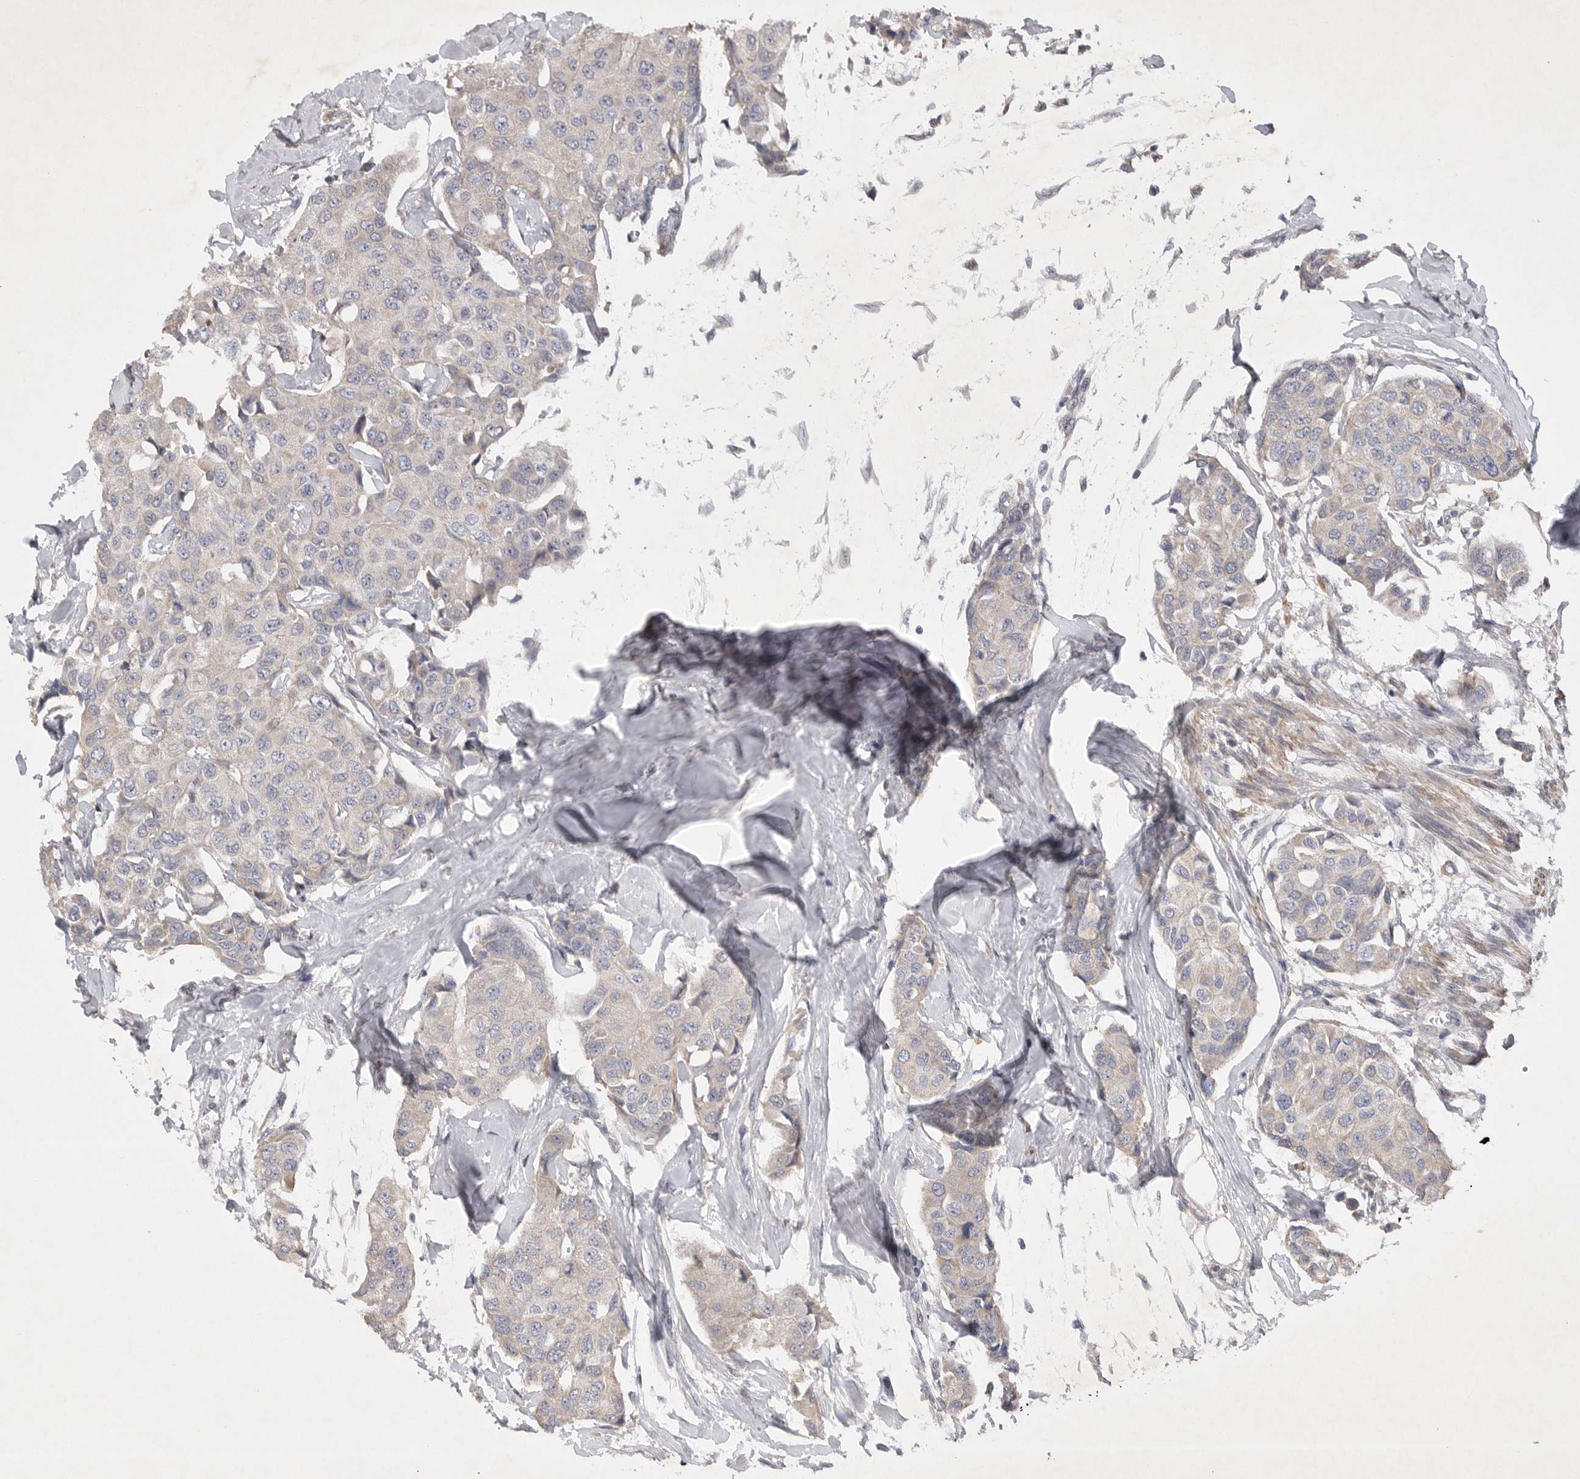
{"staining": {"intensity": "weak", "quantity": "<25%", "location": "cytoplasmic/membranous"}, "tissue": "breast cancer", "cell_type": "Tumor cells", "image_type": "cancer", "snomed": [{"axis": "morphology", "description": "Duct carcinoma"}, {"axis": "topography", "description": "Breast"}], "caption": "Immunohistochemistry (IHC) image of neoplastic tissue: breast cancer (infiltrating ductal carcinoma) stained with DAB demonstrates no significant protein staining in tumor cells. Nuclei are stained in blue.", "gene": "EDEM3", "patient": {"sex": "female", "age": 80}}